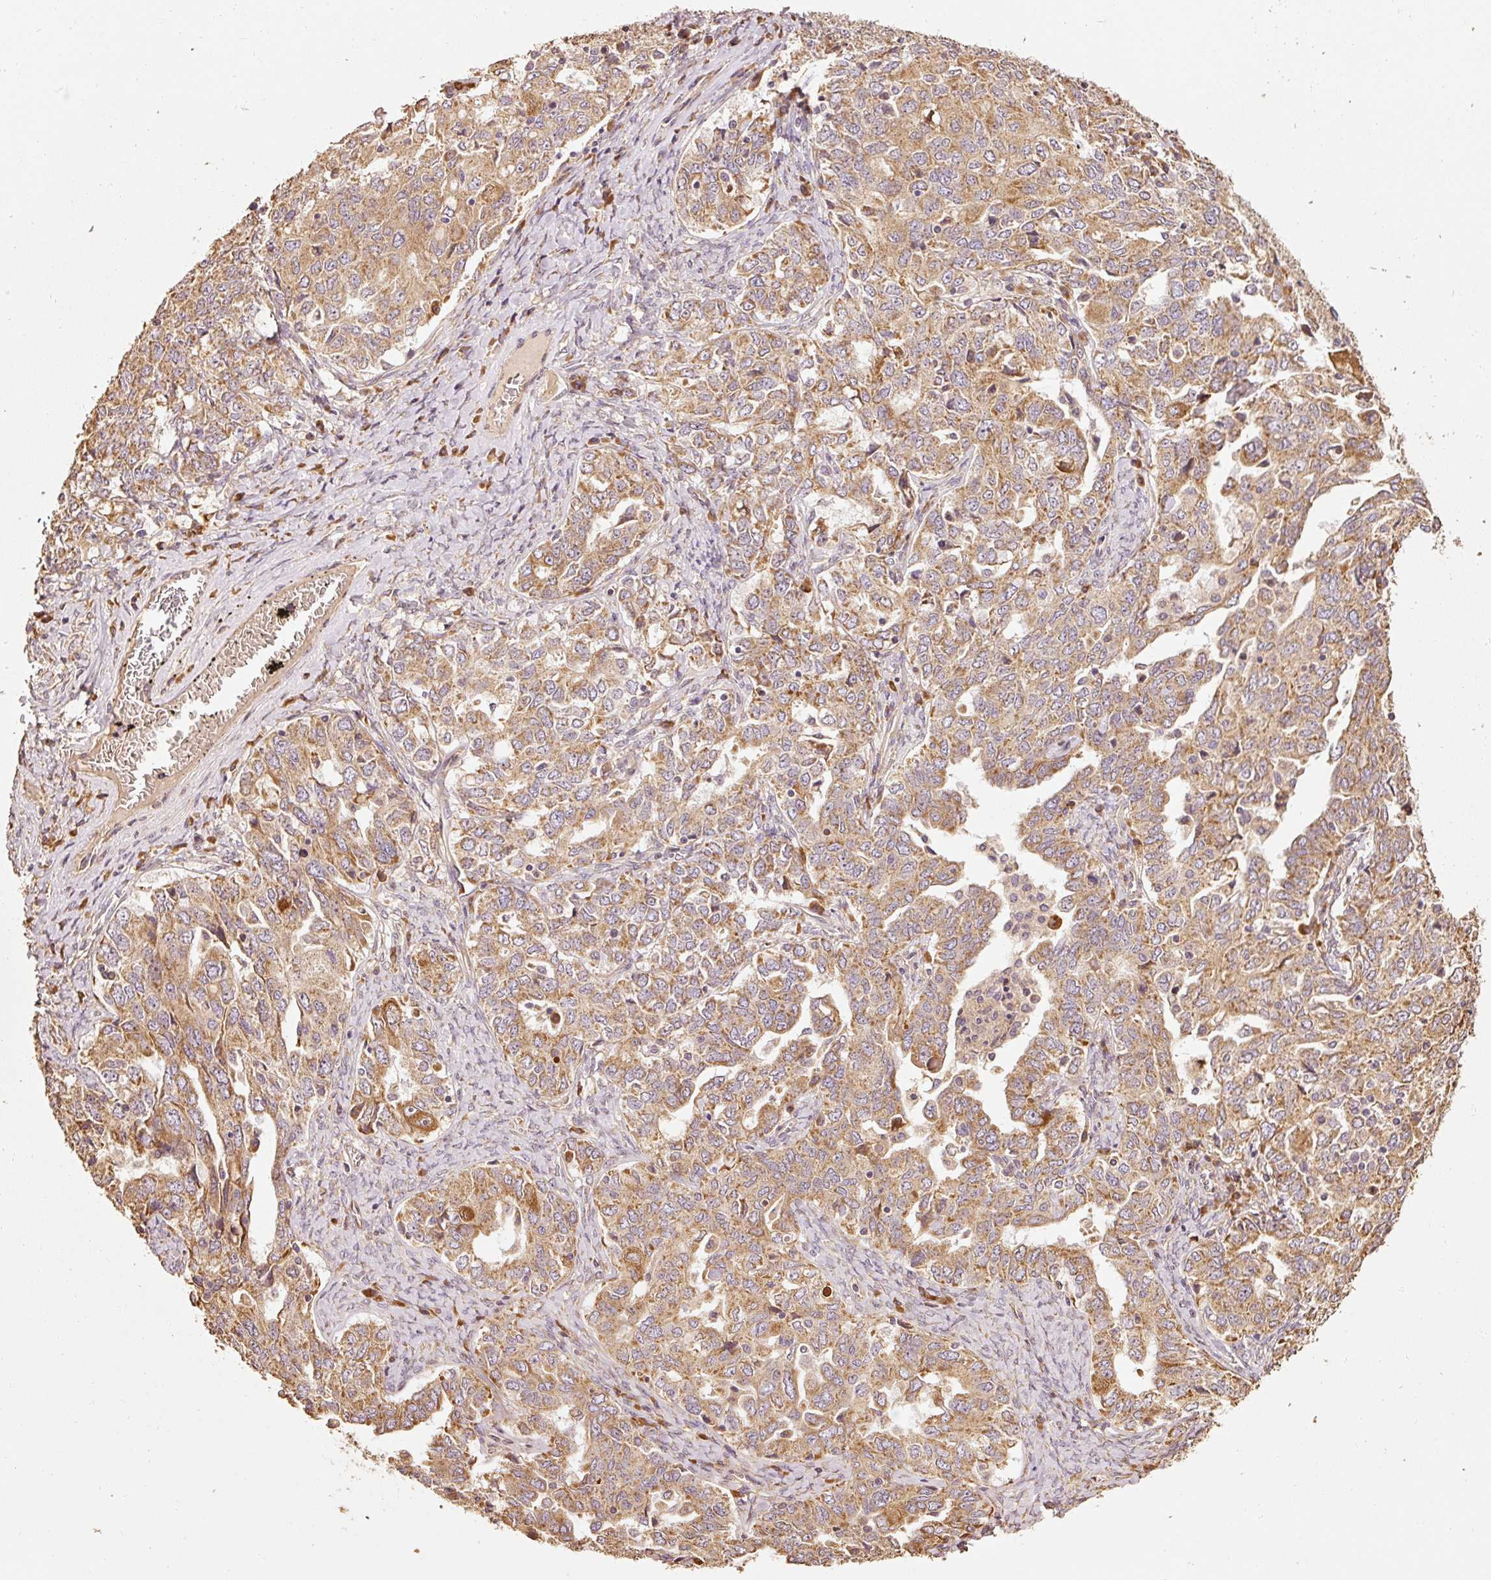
{"staining": {"intensity": "moderate", "quantity": ">75%", "location": "cytoplasmic/membranous"}, "tissue": "ovarian cancer", "cell_type": "Tumor cells", "image_type": "cancer", "snomed": [{"axis": "morphology", "description": "Carcinoma, endometroid"}, {"axis": "topography", "description": "Ovary"}], "caption": "IHC histopathology image of human endometroid carcinoma (ovarian) stained for a protein (brown), which demonstrates medium levels of moderate cytoplasmic/membranous positivity in approximately >75% of tumor cells.", "gene": "EFHC1", "patient": {"sex": "female", "age": 62}}